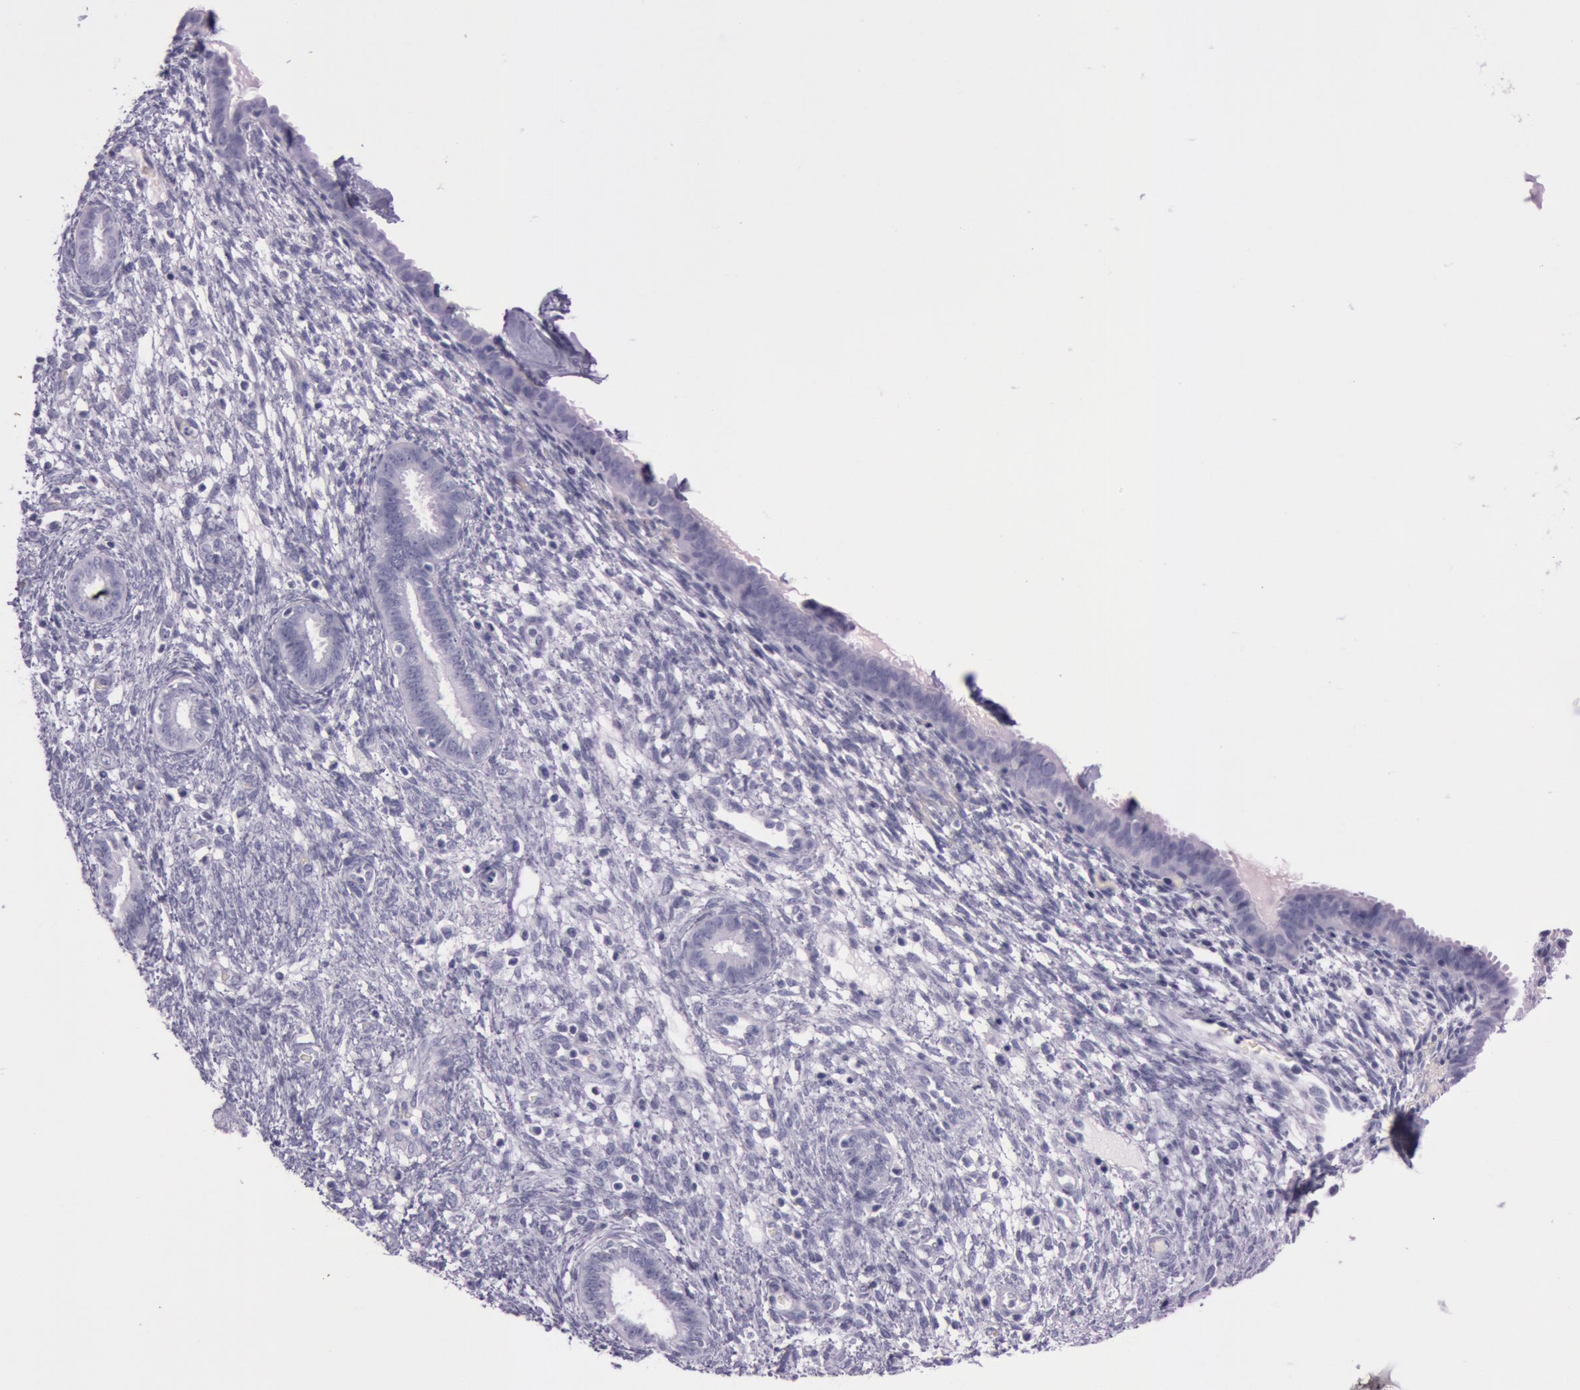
{"staining": {"intensity": "negative", "quantity": "none", "location": "none"}, "tissue": "endometrium", "cell_type": "Cells in endometrial stroma", "image_type": "normal", "snomed": [{"axis": "morphology", "description": "Normal tissue, NOS"}, {"axis": "topography", "description": "Endometrium"}], "caption": "DAB (3,3'-diaminobenzidine) immunohistochemical staining of benign human endometrium exhibits no significant positivity in cells in endometrial stroma. (Immunohistochemistry, brightfield microscopy, high magnification).", "gene": "S100A7", "patient": {"sex": "female", "age": 72}}